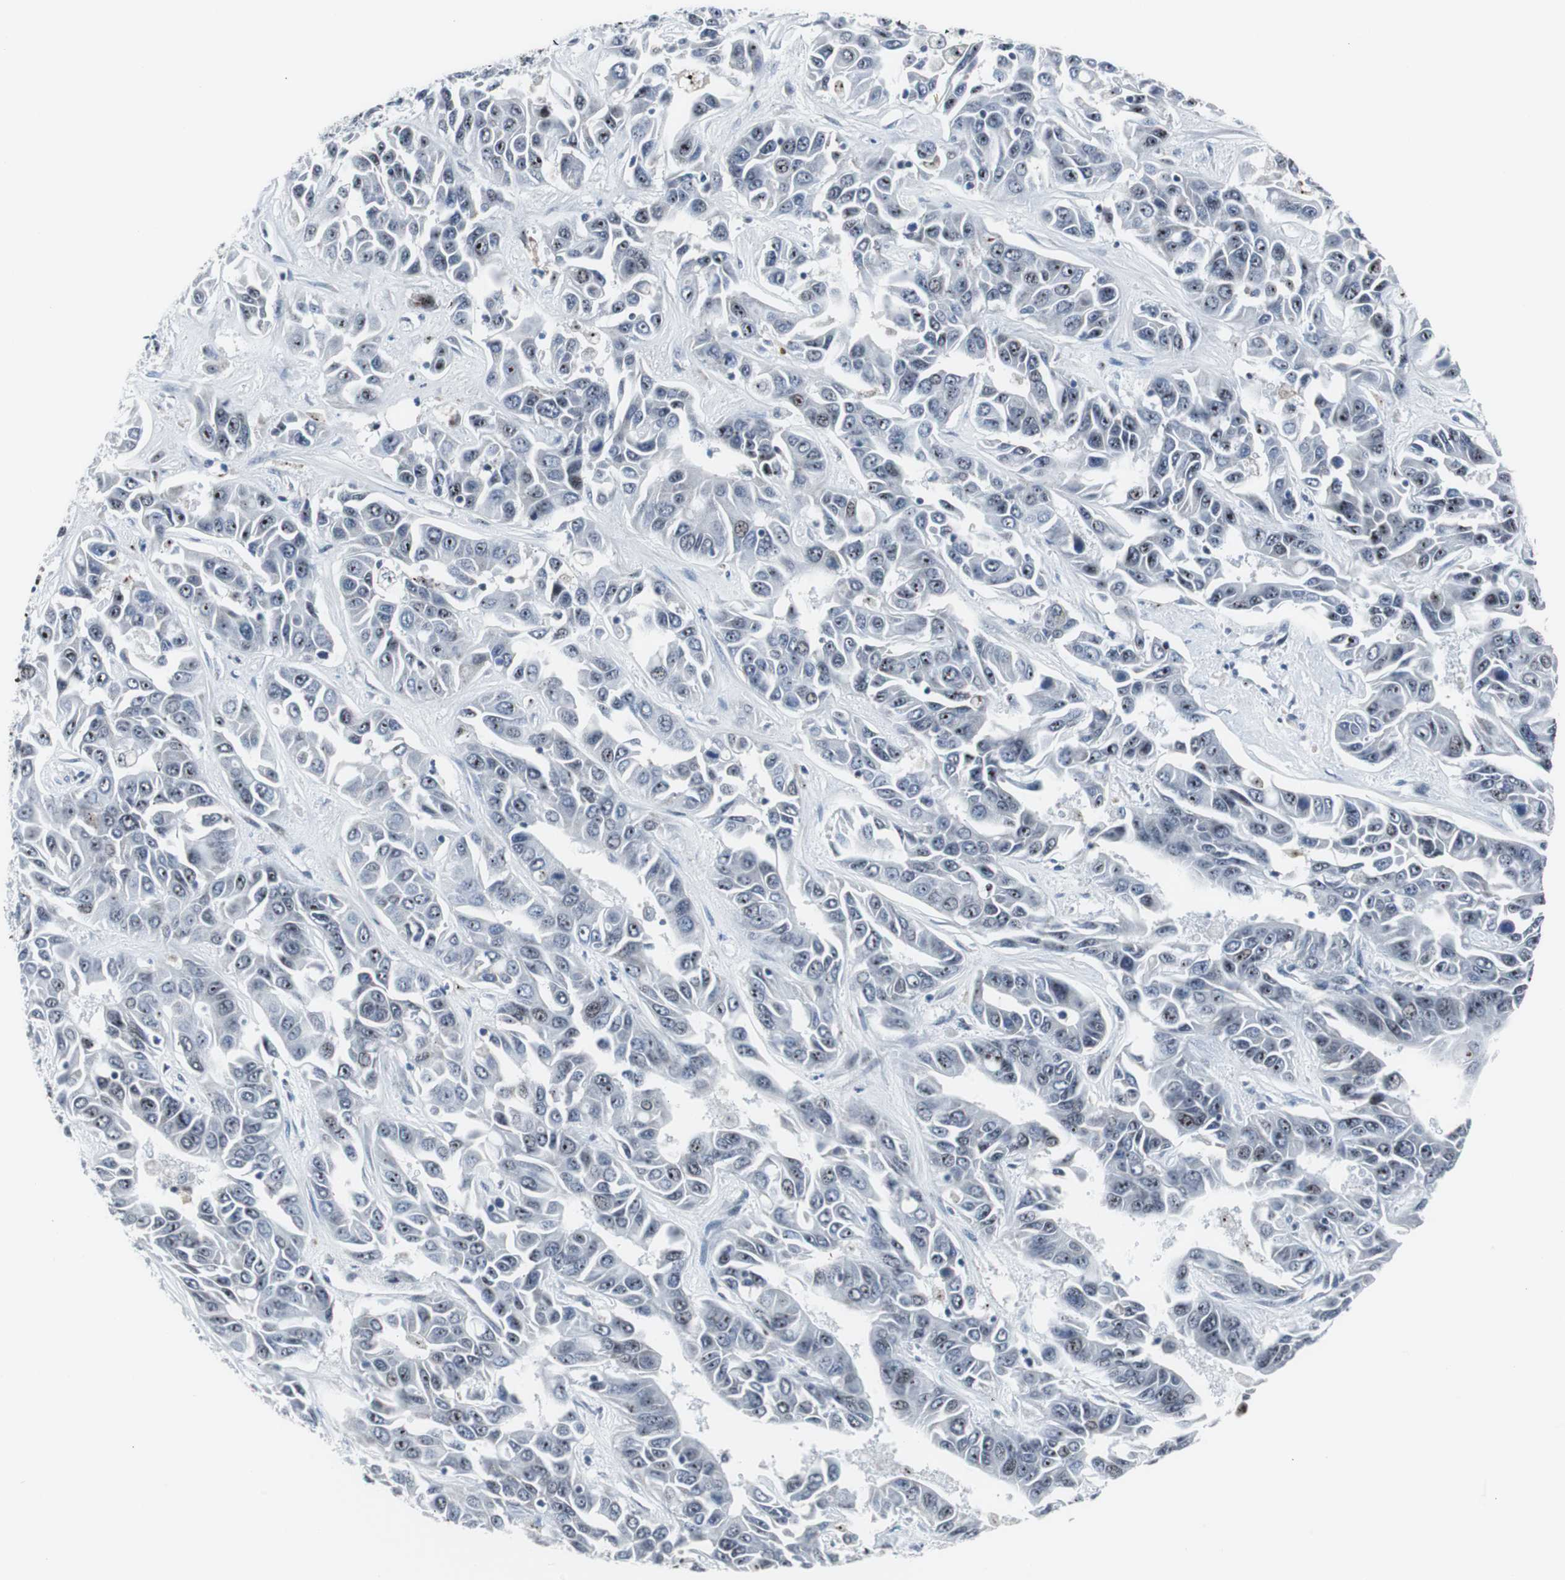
{"staining": {"intensity": "moderate", "quantity": "25%-75%", "location": "nuclear"}, "tissue": "liver cancer", "cell_type": "Tumor cells", "image_type": "cancer", "snomed": [{"axis": "morphology", "description": "Cholangiocarcinoma"}, {"axis": "topography", "description": "Liver"}], "caption": "There is medium levels of moderate nuclear positivity in tumor cells of liver cancer (cholangiocarcinoma), as demonstrated by immunohistochemical staining (brown color).", "gene": "DOK1", "patient": {"sex": "female", "age": 52}}